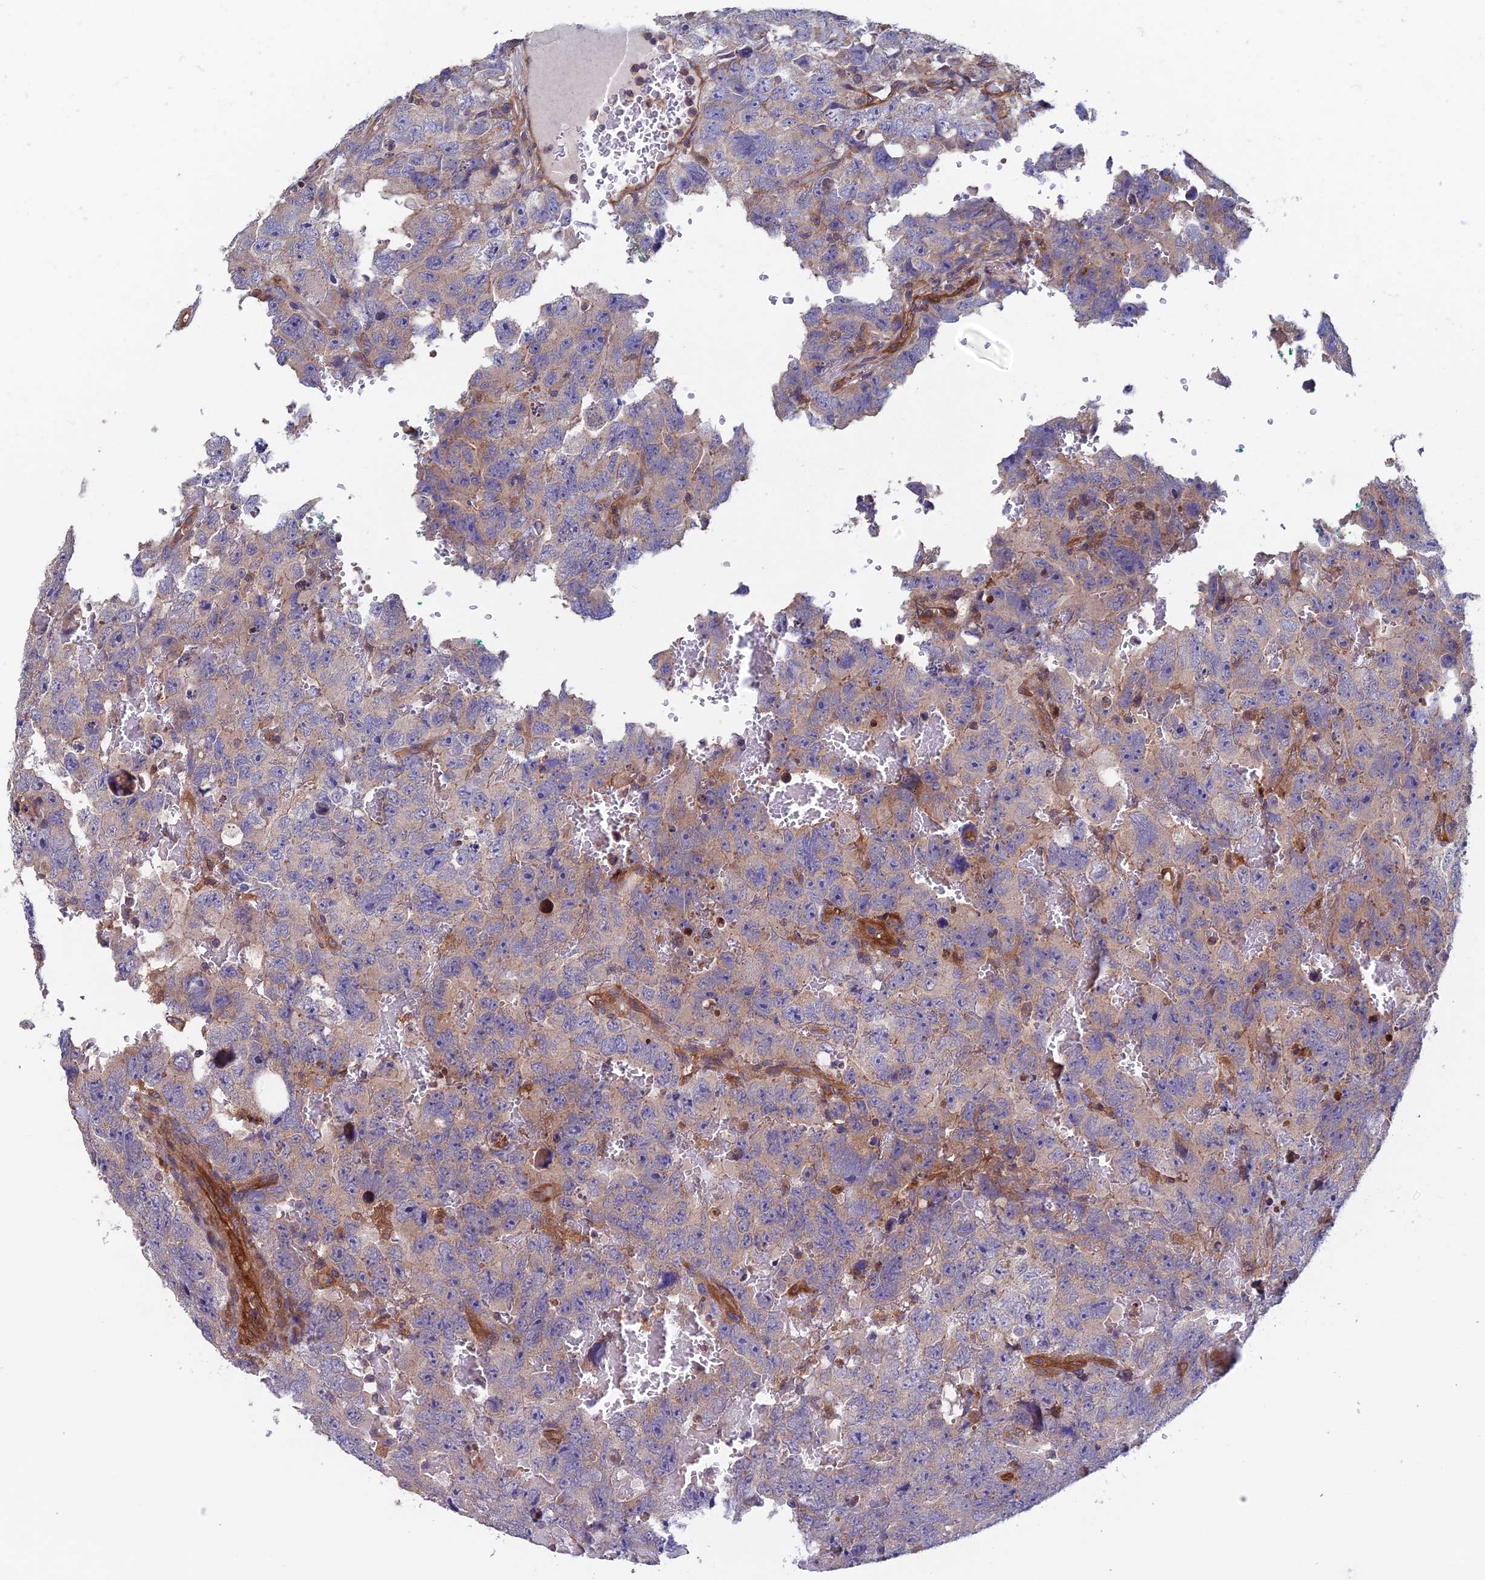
{"staining": {"intensity": "weak", "quantity": "<25%", "location": "cytoplasmic/membranous"}, "tissue": "testis cancer", "cell_type": "Tumor cells", "image_type": "cancer", "snomed": [{"axis": "morphology", "description": "Carcinoma, Embryonal, NOS"}, {"axis": "topography", "description": "Testis"}], "caption": "IHC image of neoplastic tissue: testis cancer stained with DAB exhibits no significant protein positivity in tumor cells.", "gene": "NUDT16L1", "patient": {"sex": "male", "age": 45}}